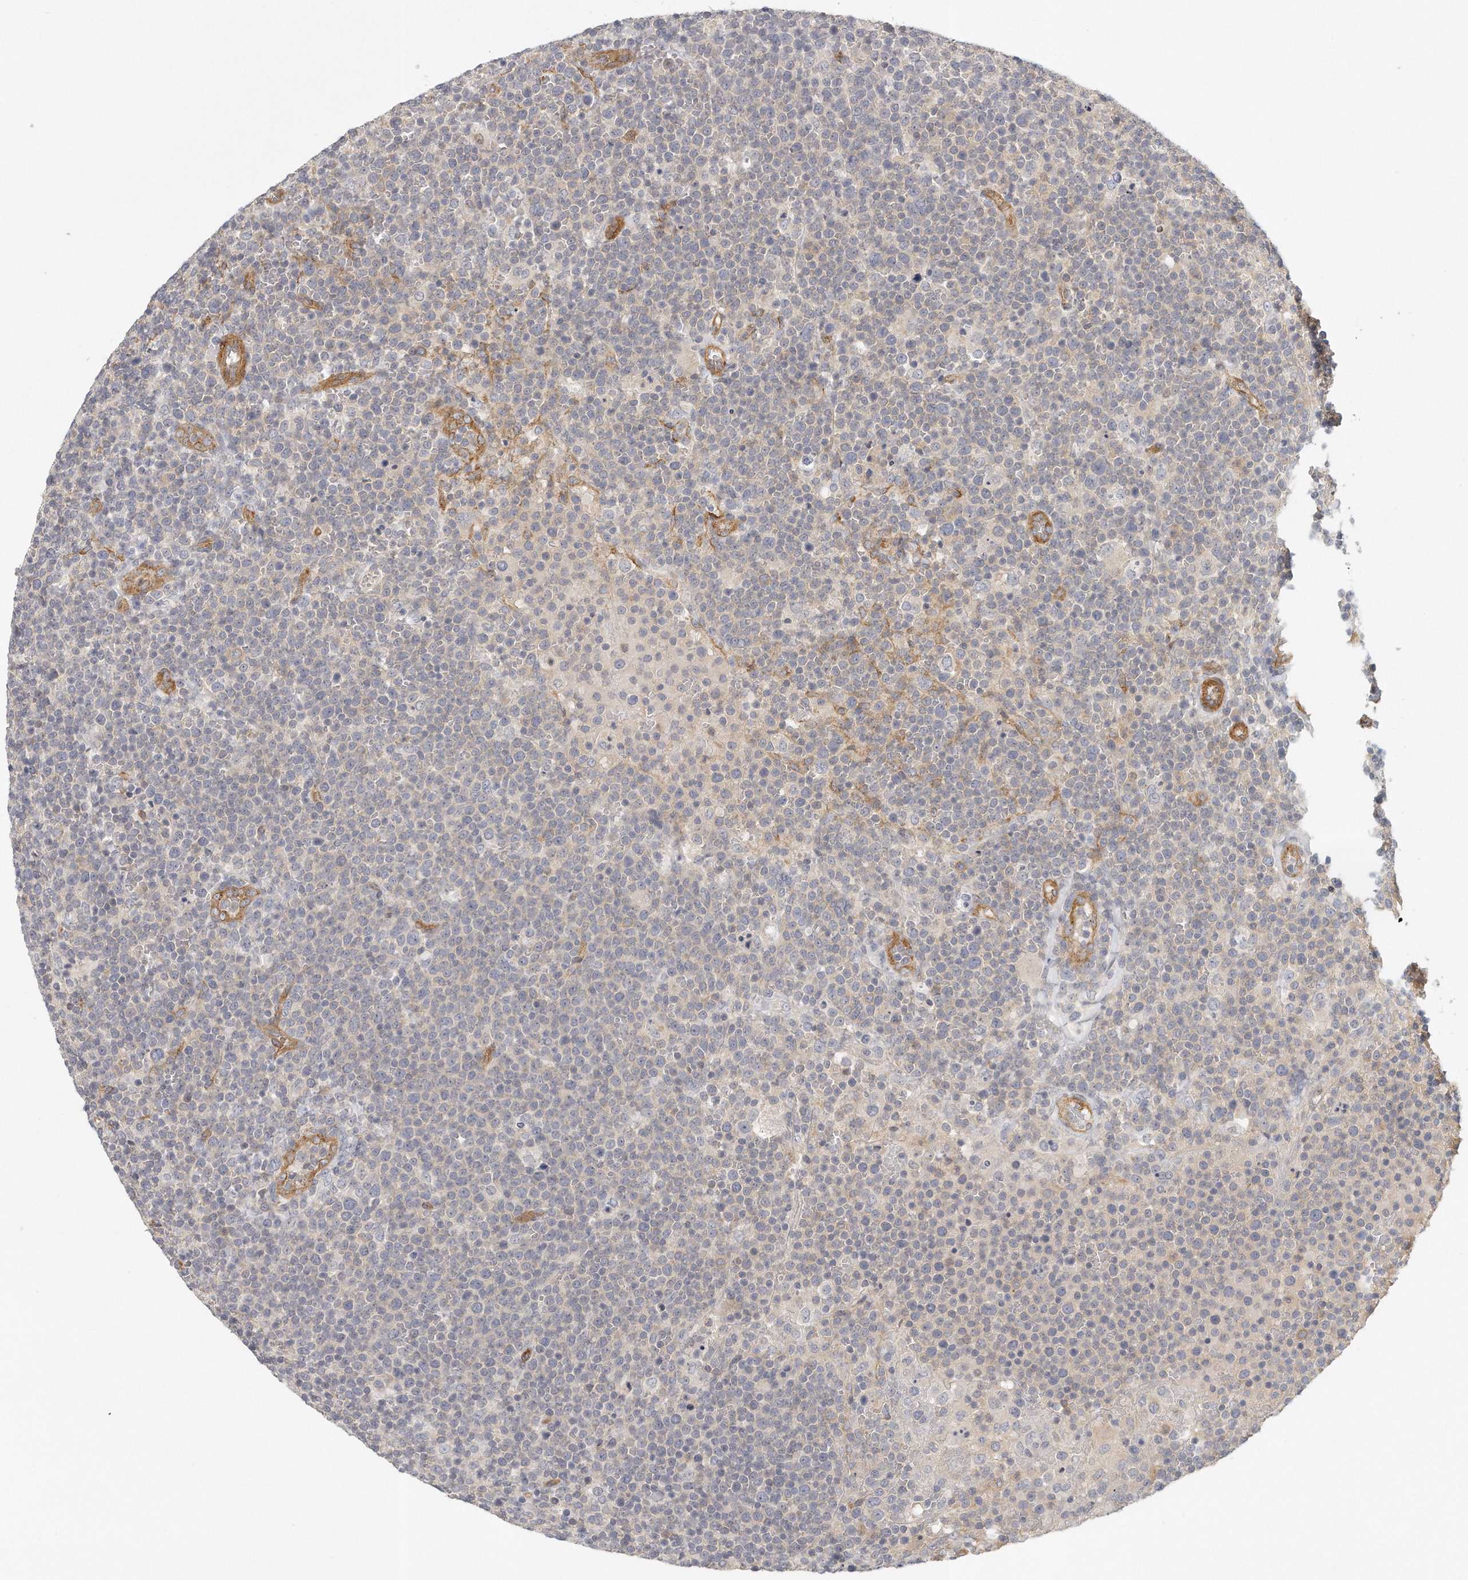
{"staining": {"intensity": "negative", "quantity": "none", "location": "none"}, "tissue": "lymphoma", "cell_type": "Tumor cells", "image_type": "cancer", "snomed": [{"axis": "morphology", "description": "Malignant lymphoma, non-Hodgkin's type, High grade"}, {"axis": "topography", "description": "Lymph node"}], "caption": "Tumor cells show no significant protein positivity in lymphoma.", "gene": "MTERF4", "patient": {"sex": "male", "age": 61}}